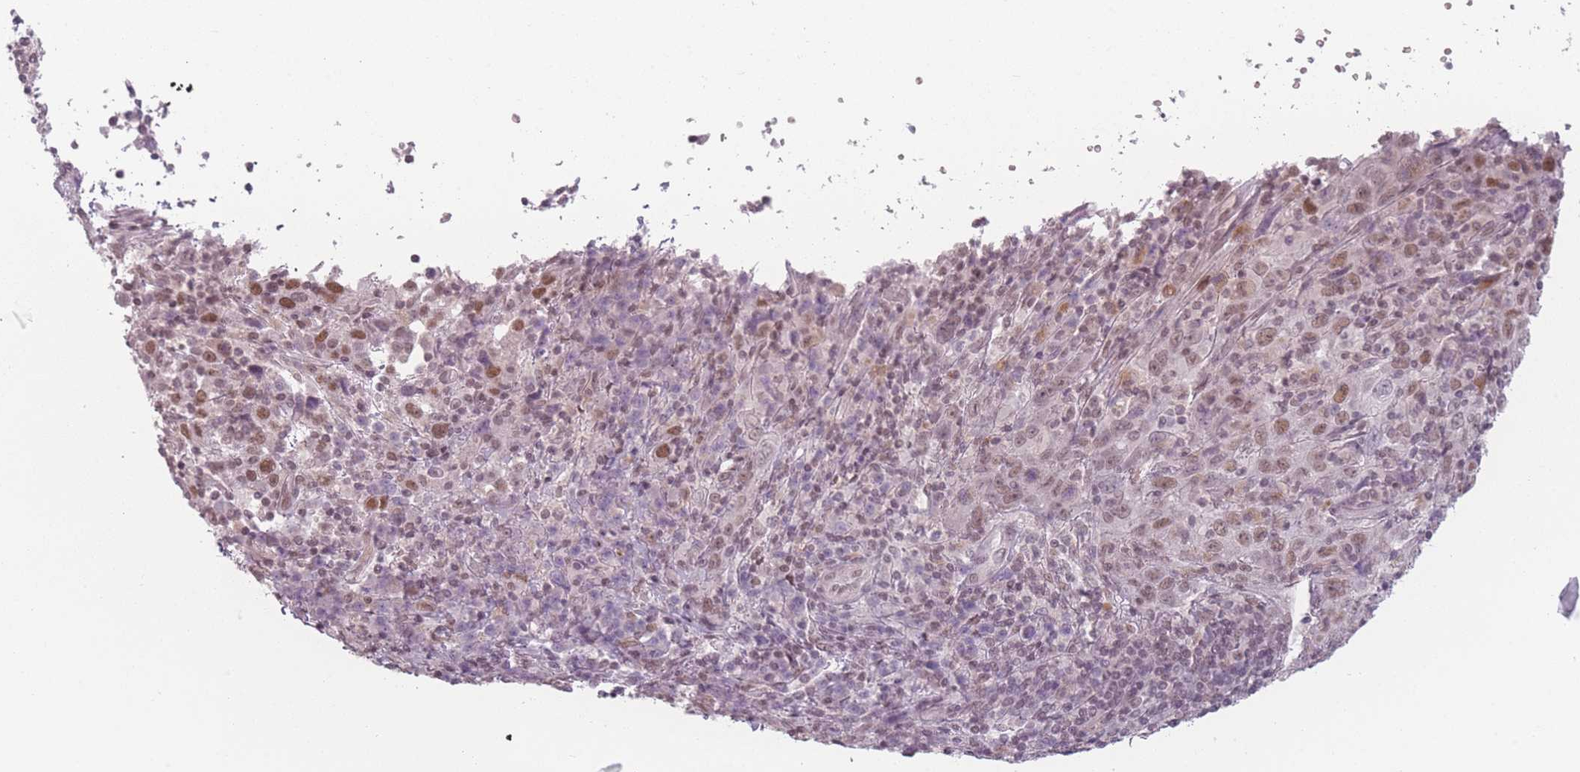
{"staining": {"intensity": "moderate", "quantity": ">75%", "location": "nuclear"}, "tissue": "cervical cancer", "cell_type": "Tumor cells", "image_type": "cancer", "snomed": [{"axis": "morphology", "description": "Squamous cell carcinoma, NOS"}, {"axis": "topography", "description": "Cervix"}], "caption": "Immunohistochemical staining of human cervical cancer shows moderate nuclear protein positivity in about >75% of tumor cells.", "gene": "OR10C1", "patient": {"sex": "female", "age": 46}}